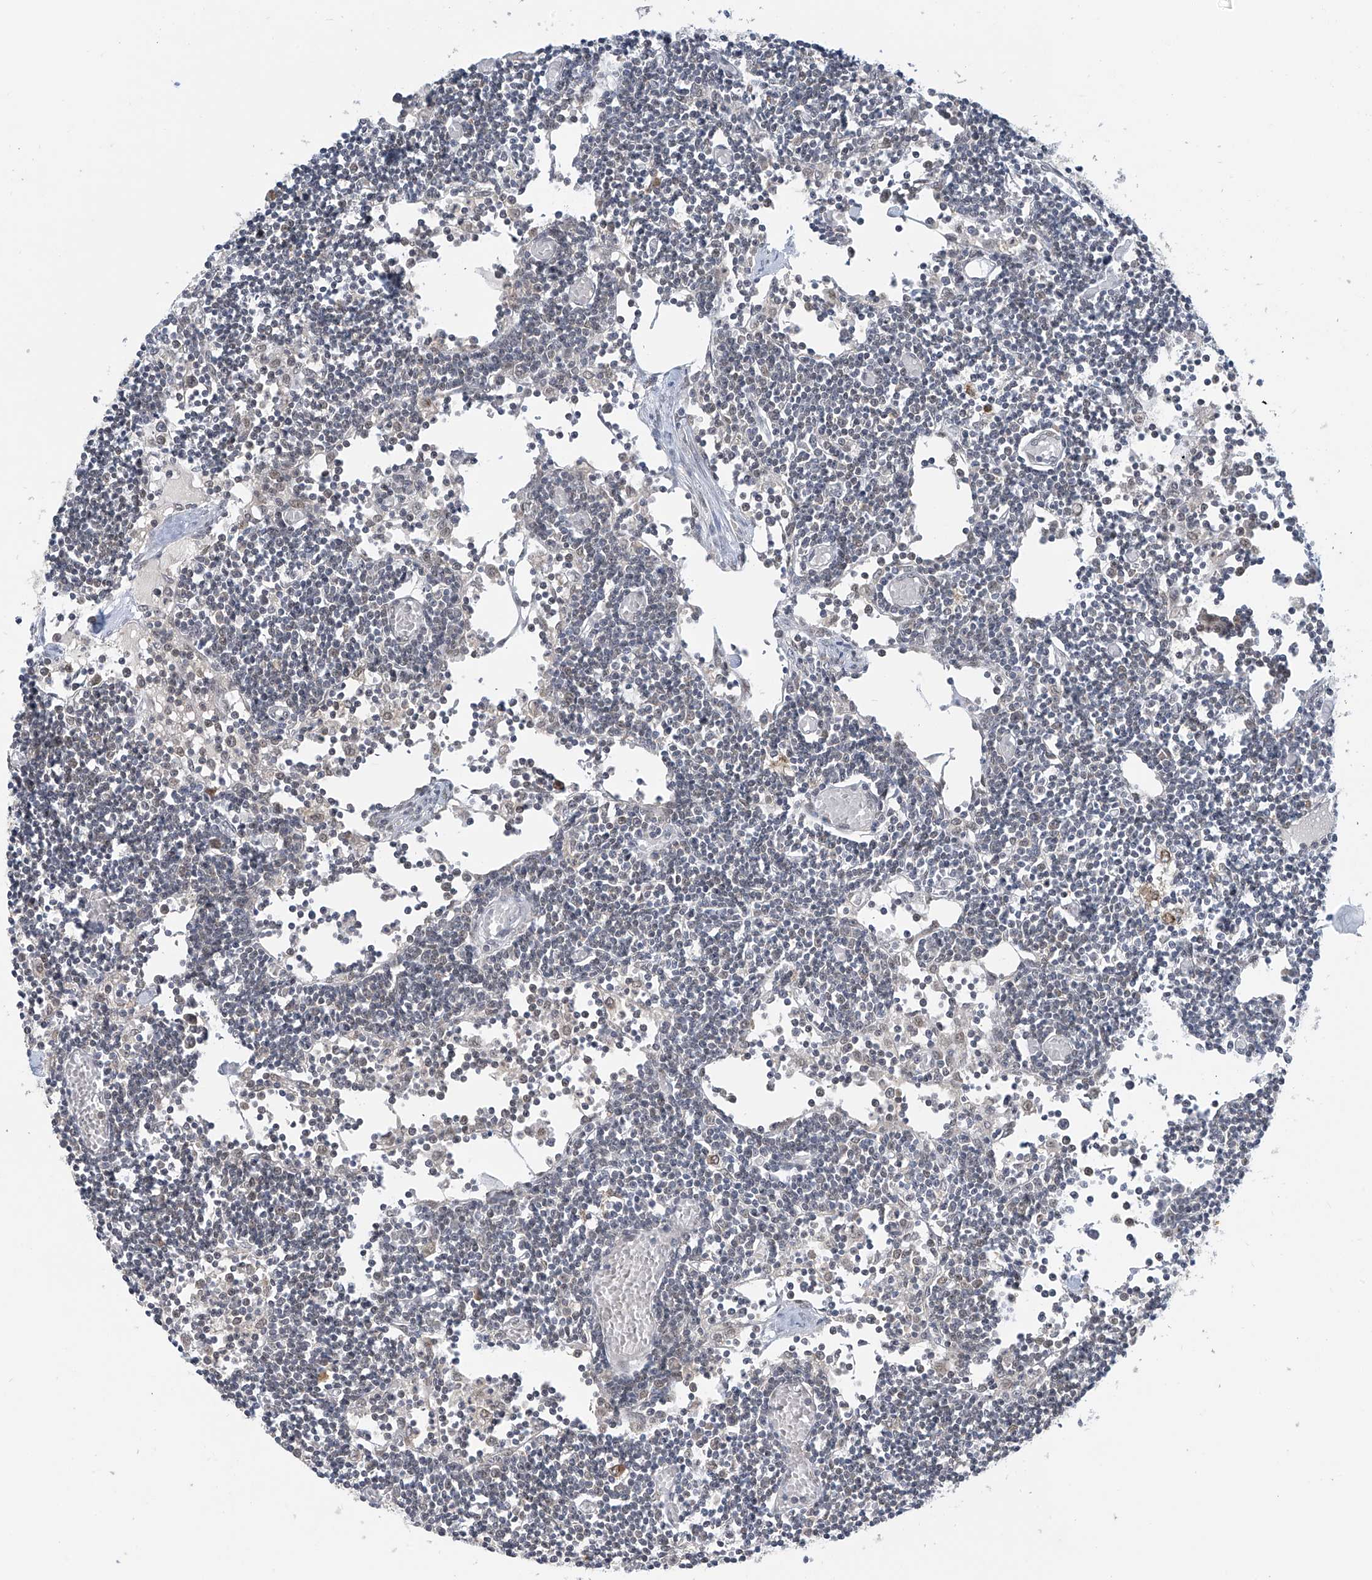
{"staining": {"intensity": "weak", "quantity": "<25%", "location": "cytoplasmic/membranous"}, "tissue": "lymph node", "cell_type": "Germinal center cells", "image_type": "normal", "snomed": [{"axis": "morphology", "description": "Normal tissue, NOS"}, {"axis": "topography", "description": "Lymph node"}], "caption": "A high-resolution photomicrograph shows immunohistochemistry staining of unremarkable lymph node, which exhibits no significant staining in germinal center cells.", "gene": "APLF", "patient": {"sex": "female", "age": 11}}